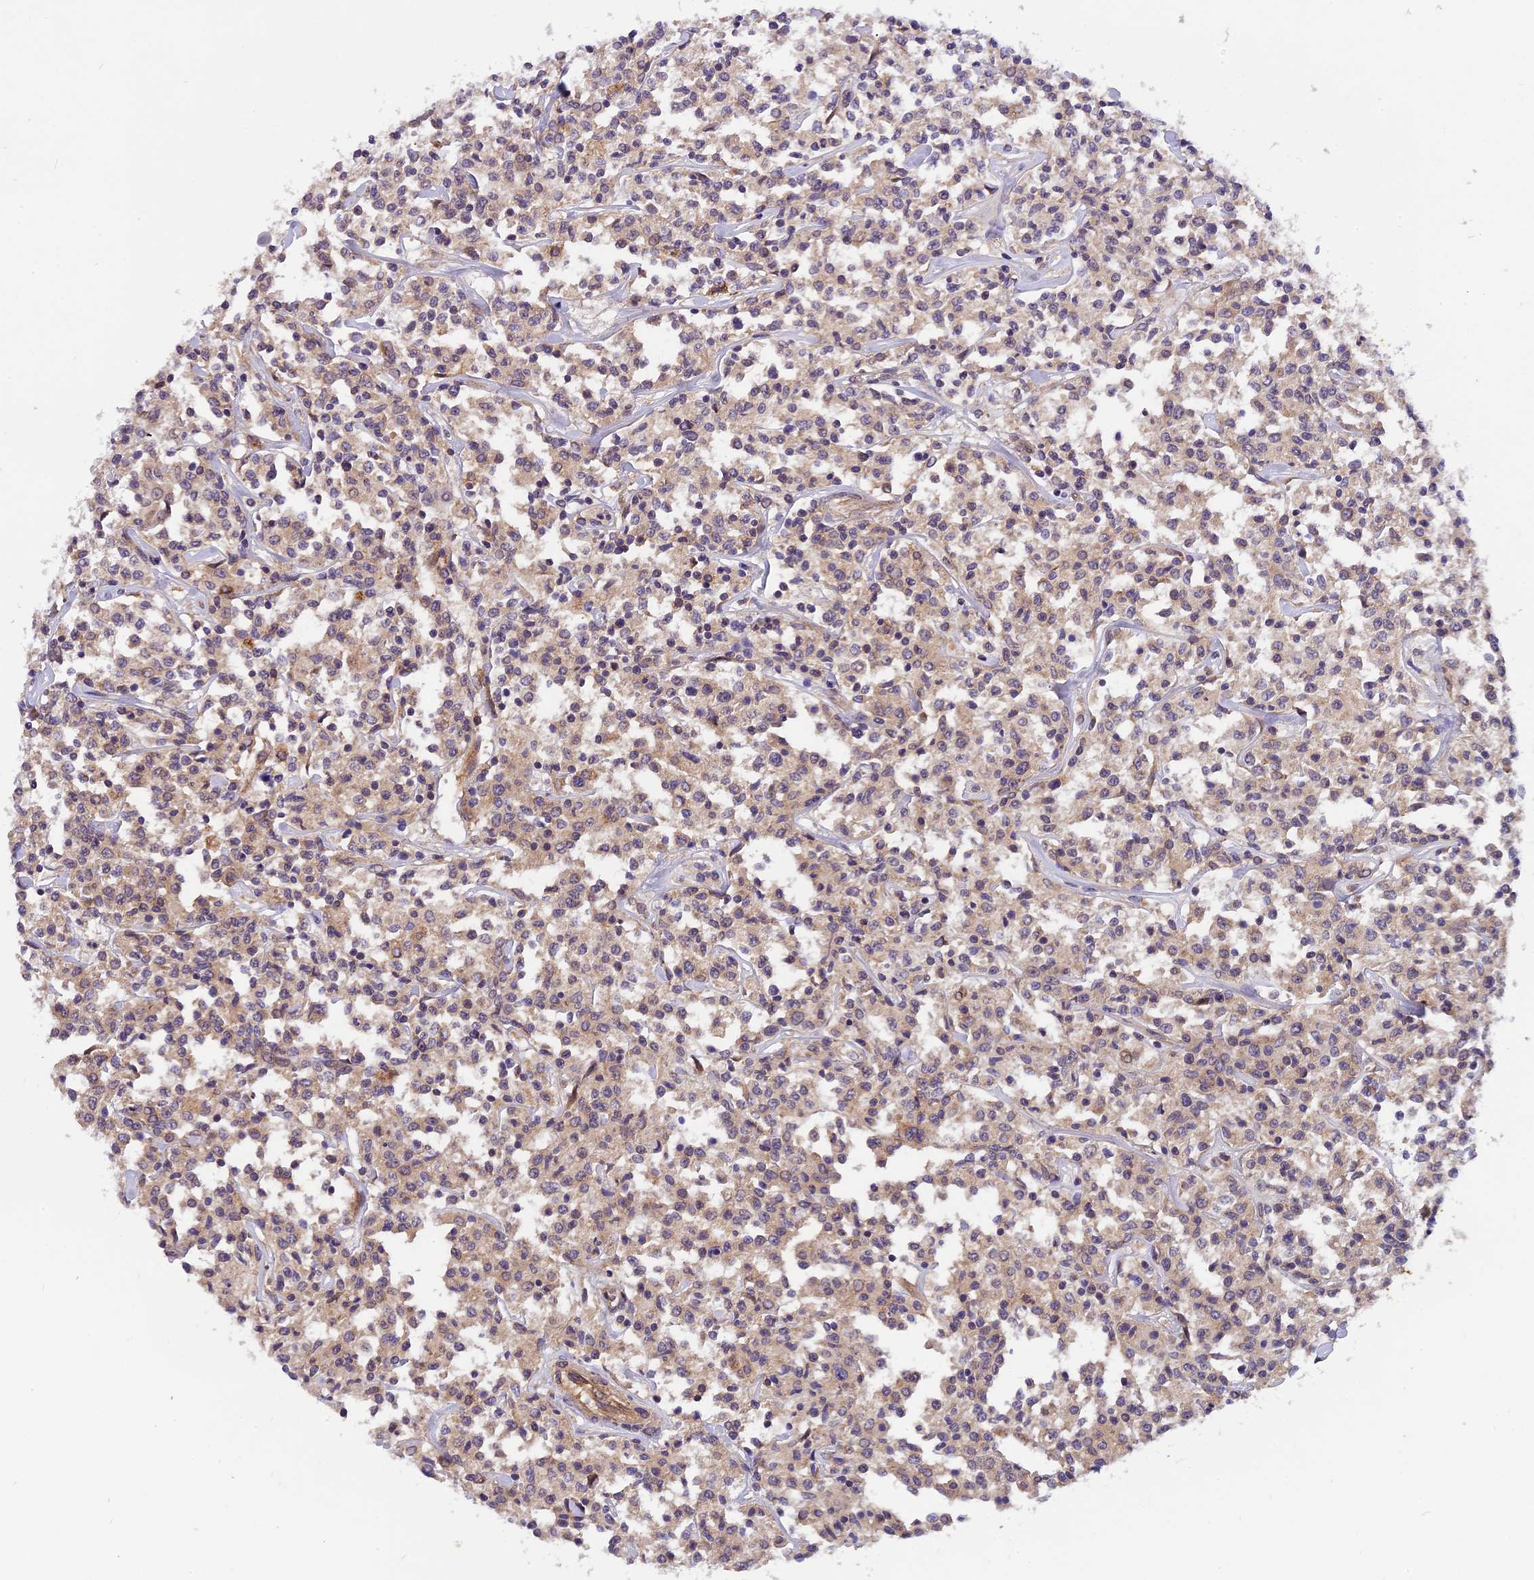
{"staining": {"intensity": "weak", "quantity": "<25%", "location": "cytoplasmic/membranous"}, "tissue": "lymphoma", "cell_type": "Tumor cells", "image_type": "cancer", "snomed": [{"axis": "morphology", "description": "Malignant lymphoma, non-Hodgkin's type, Low grade"}, {"axis": "topography", "description": "Small intestine"}], "caption": "Human lymphoma stained for a protein using immunohistochemistry shows no positivity in tumor cells.", "gene": "COPE", "patient": {"sex": "female", "age": 59}}